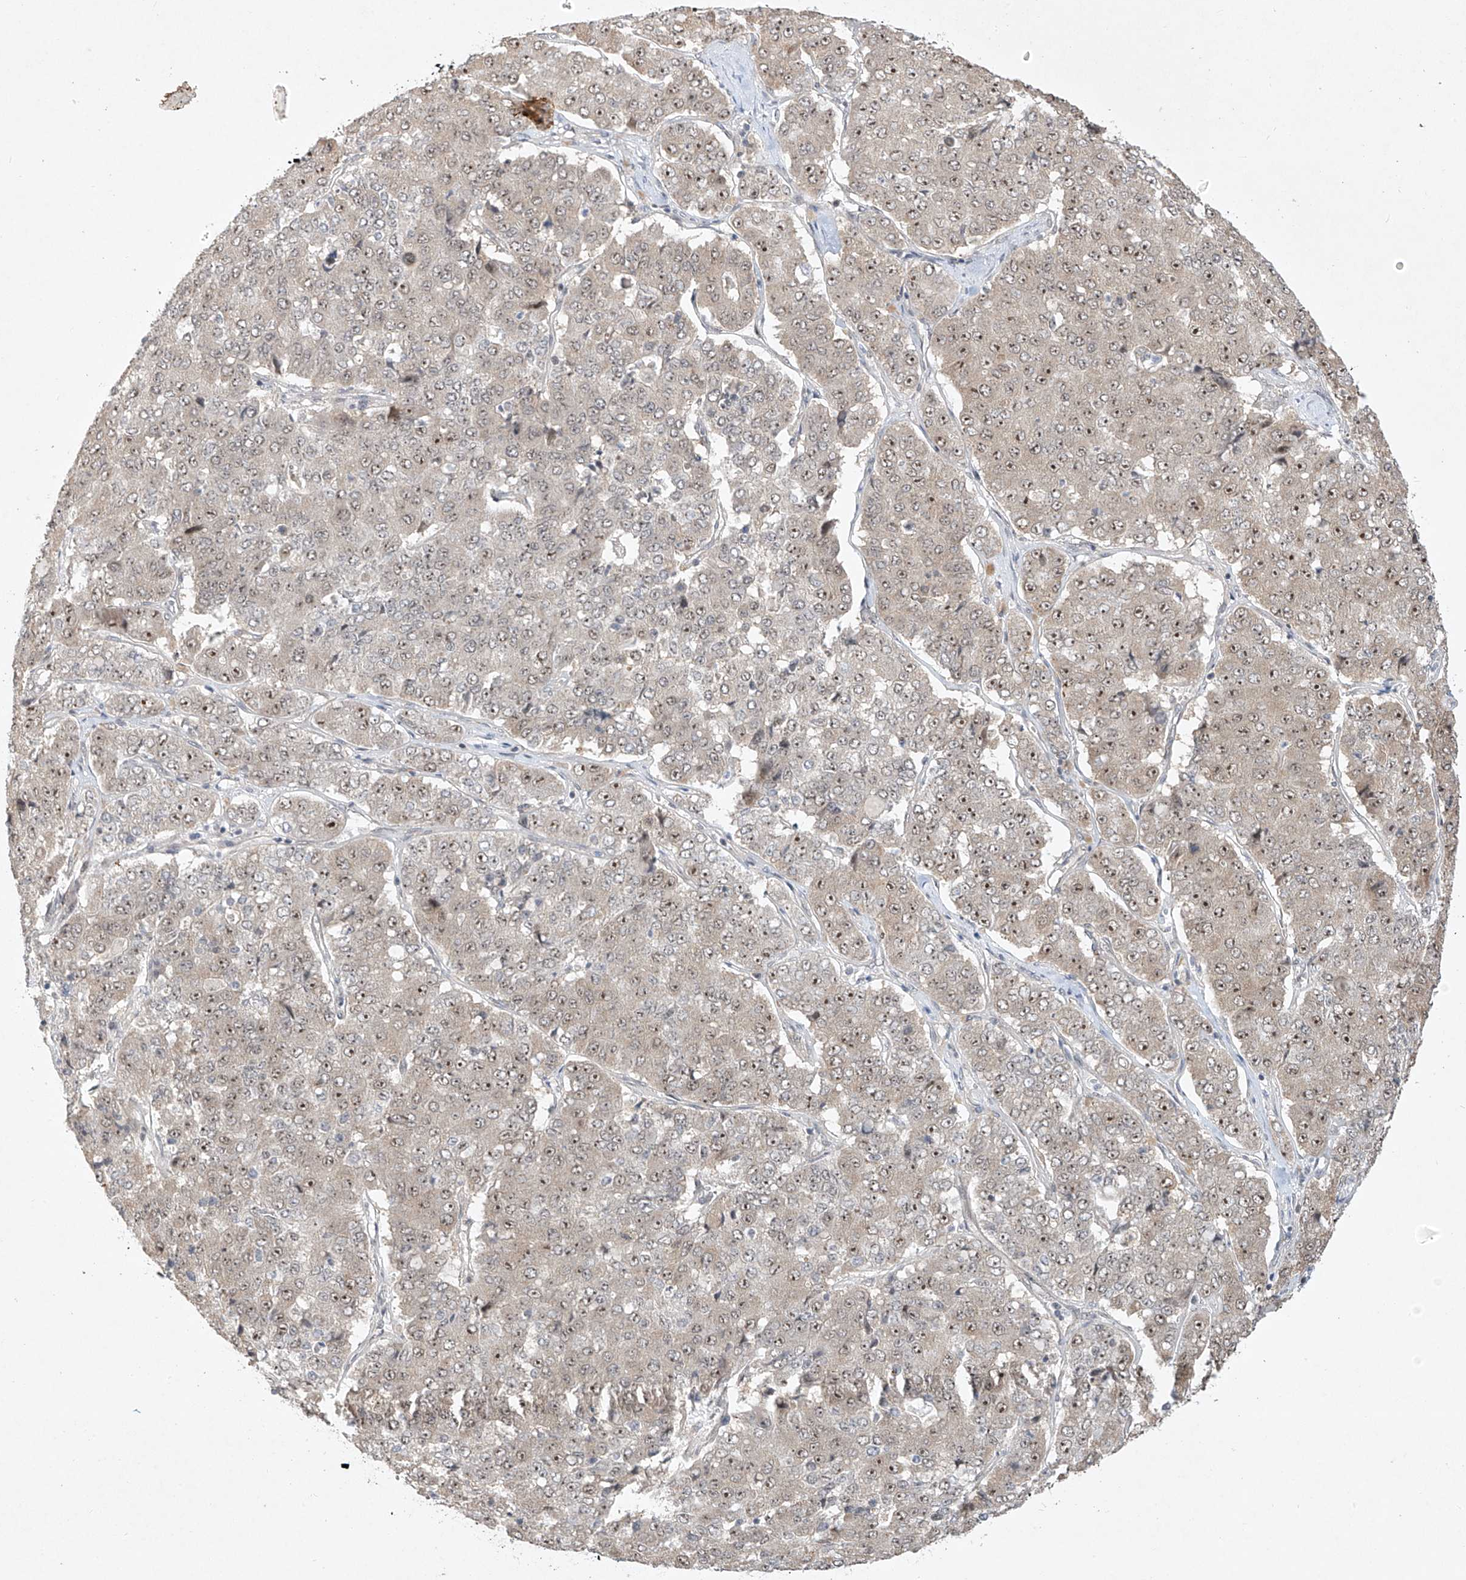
{"staining": {"intensity": "moderate", "quantity": "<25%", "location": "nuclear"}, "tissue": "pancreatic cancer", "cell_type": "Tumor cells", "image_type": "cancer", "snomed": [{"axis": "morphology", "description": "Adenocarcinoma, NOS"}, {"axis": "topography", "description": "Pancreas"}], "caption": "Protein expression by IHC demonstrates moderate nuclear staining in approximately <25% of tumor cells in pancreatic cancer. (brown staining indicates protein expression, while blue staining denotes nuclei).", "gene": "TASP1", "patient": {"sex": "male", "age": 50}}